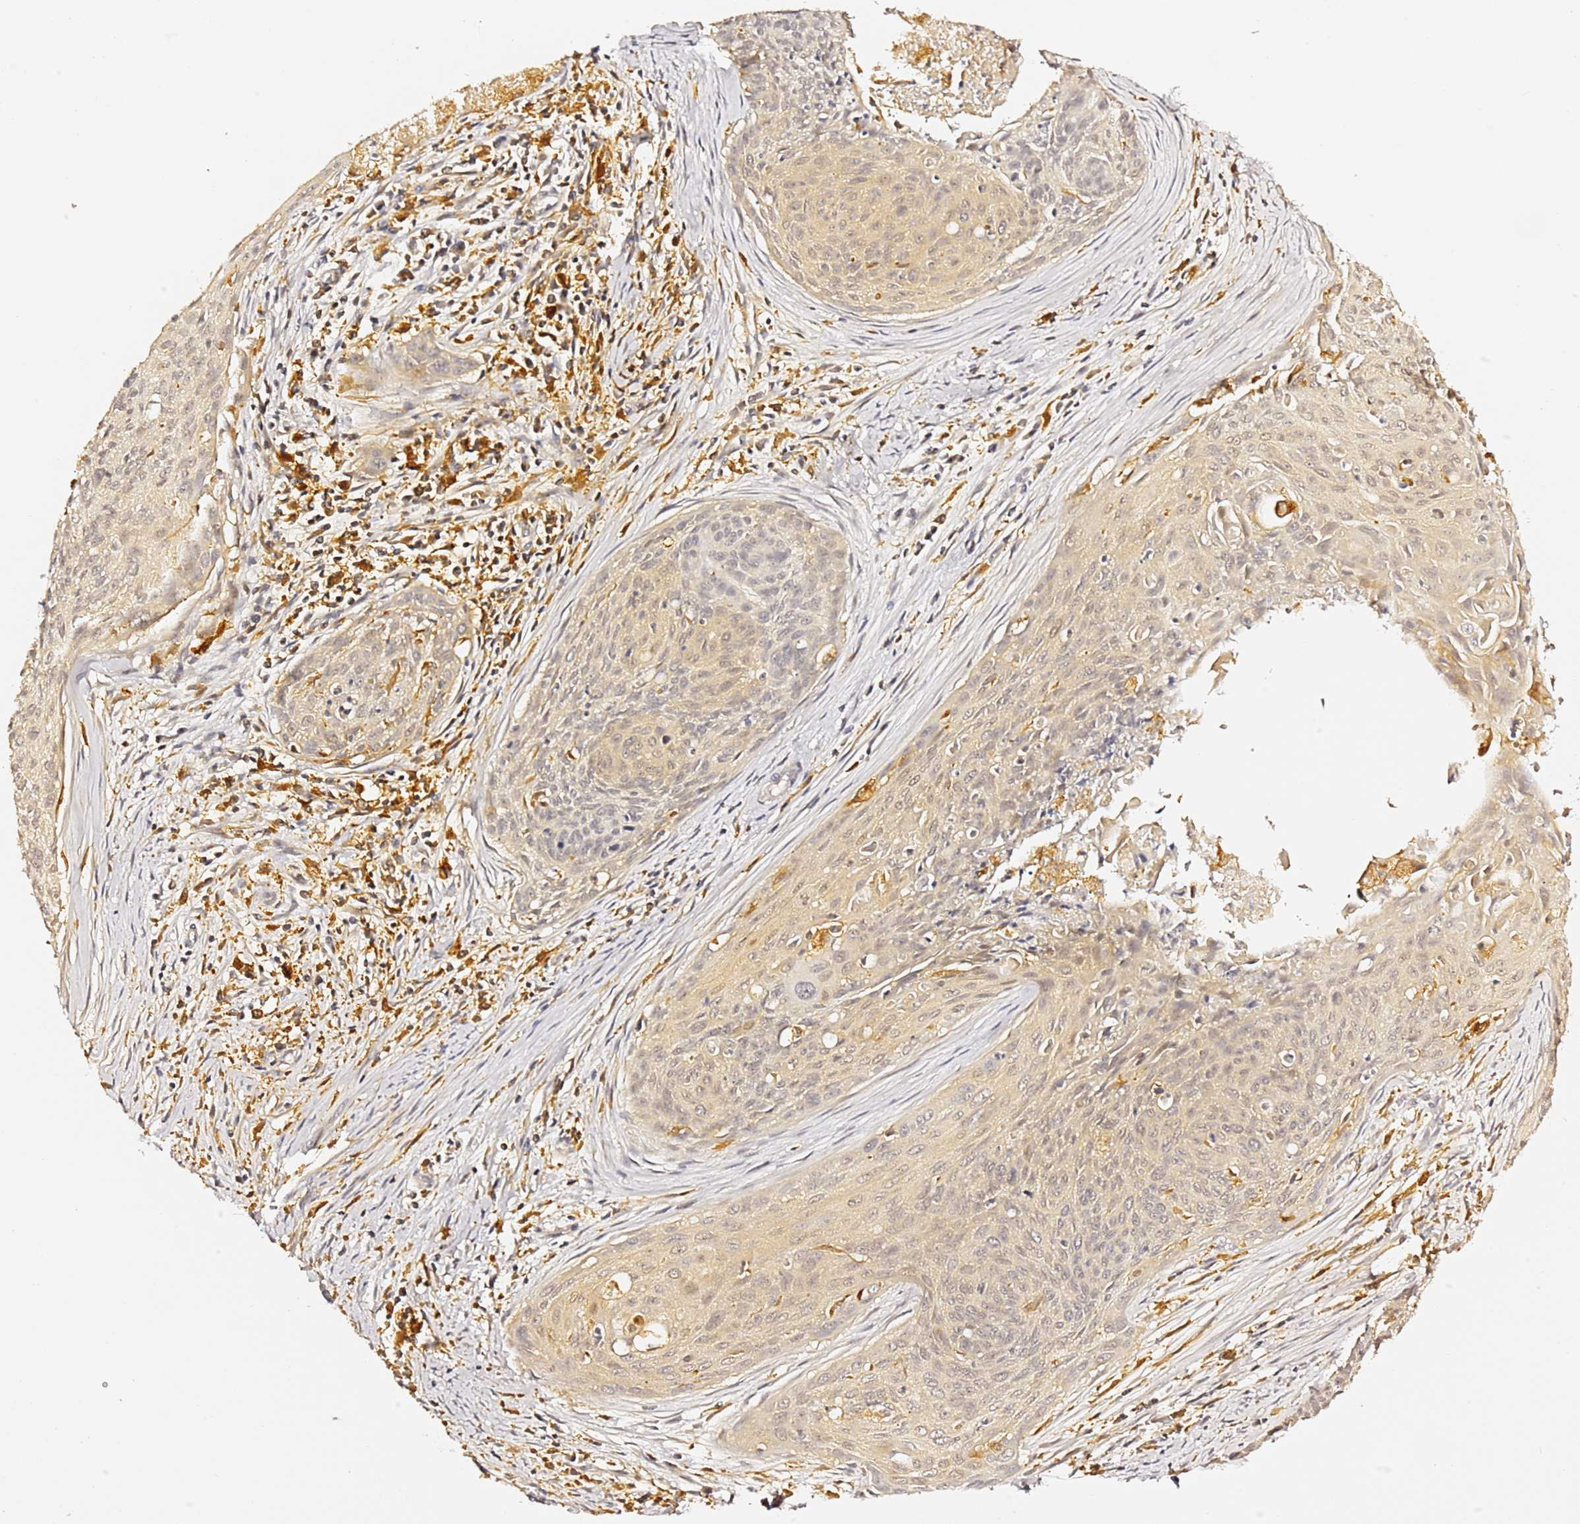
{"staining": {"intensity": "weak", "quantity": "25%-75%", "location": "cytoplasmic/membranous,nuclear"}, "tissue": "cervical cancer", "cell_type": "Tumor cells", "image_type": "cancer", "snomed": [{"axis": "morphology", "description": "Squamous cell carcinoma, NOS"}, {"axis": "topography", "description": "Cervix"}], "caption": "A micrograph showing weak cytoplasmic/membranous and nuclear staining in about 25%-75% of tumor cells in squamous cell carcinoma (cervical), as visualized by brown immunohistochemical staining.", "gene": "IL4I1", "patient": {"sex": "female", "age": 55}}